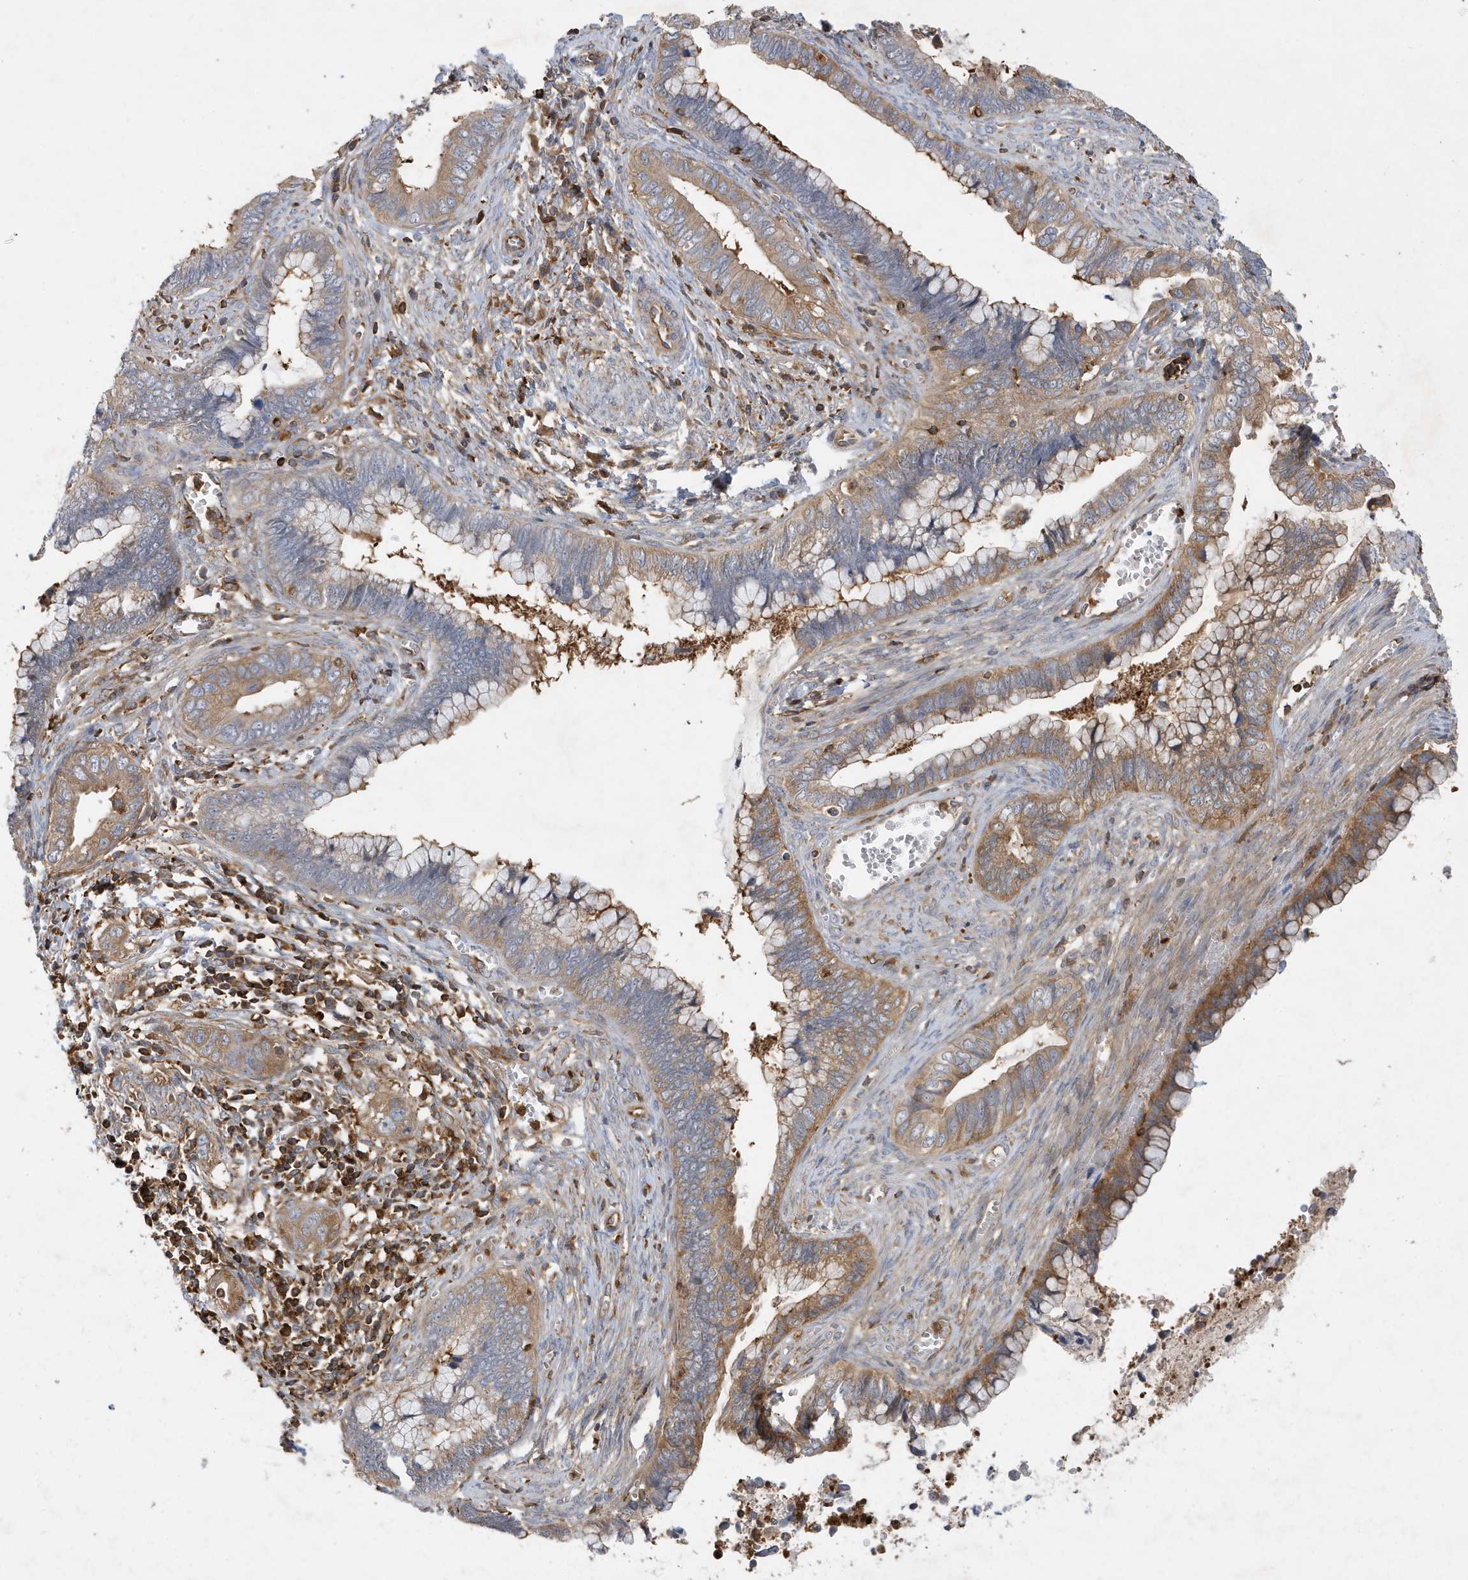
{"staining": {"intensity": "moderate", "quantity": "25%-75%", "location": "cytoplasmic/membranous"}, "tissue": "cervical cancer", "cell_type": "Tumor cells", "image_type": "cancer", "snomed": [{"axis": "morphology", "description": "Adenocarcinoma, NOS"}, {"axis": "topography", "description": "Cervix"}], "caption": "A histopathology image of human cervical cancer (adenocarcinoma) stained for a protein shows moderate cytoplasmic/membranous brown staining in tumor cells.", "gene": "LAPTM4A", "patient": {"sex": "female", "age": 44}}